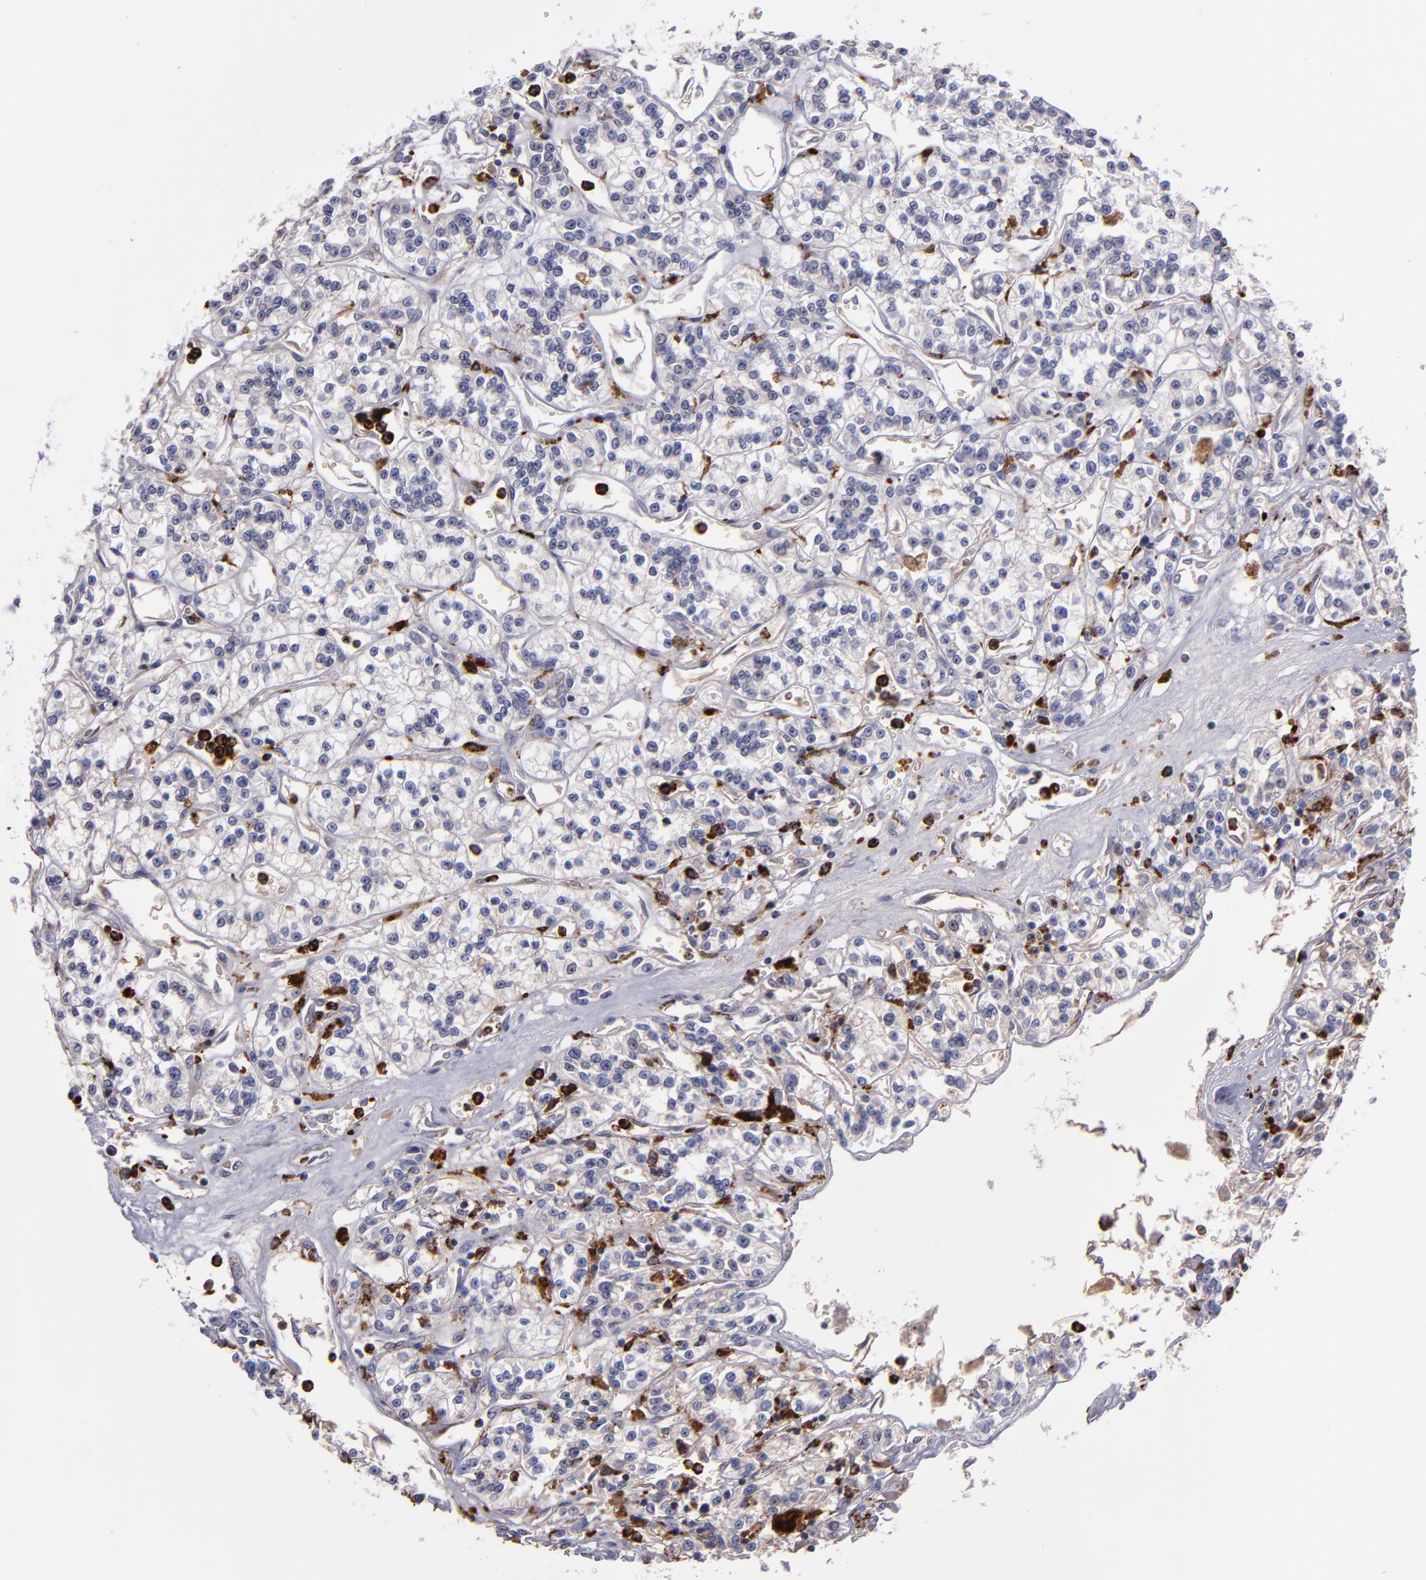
{"staining": {"intensity": "negative", "quantity": "none", "location": "none"}, "tissue": "renal cancer", "cell_type": "Tumor cells", "image_type": "cancer", "snomed": [{"axis": "morphology", "description": "Adenocarcinoma, NOS"}, {"axis": "topography", "description": "Kidney"}], "caption": "A micrograph of human renal adenocarcinoma is negative for staining in tumor cells.", "gene": "CTSS", "patient": {"sex": "female", "age": 76}}